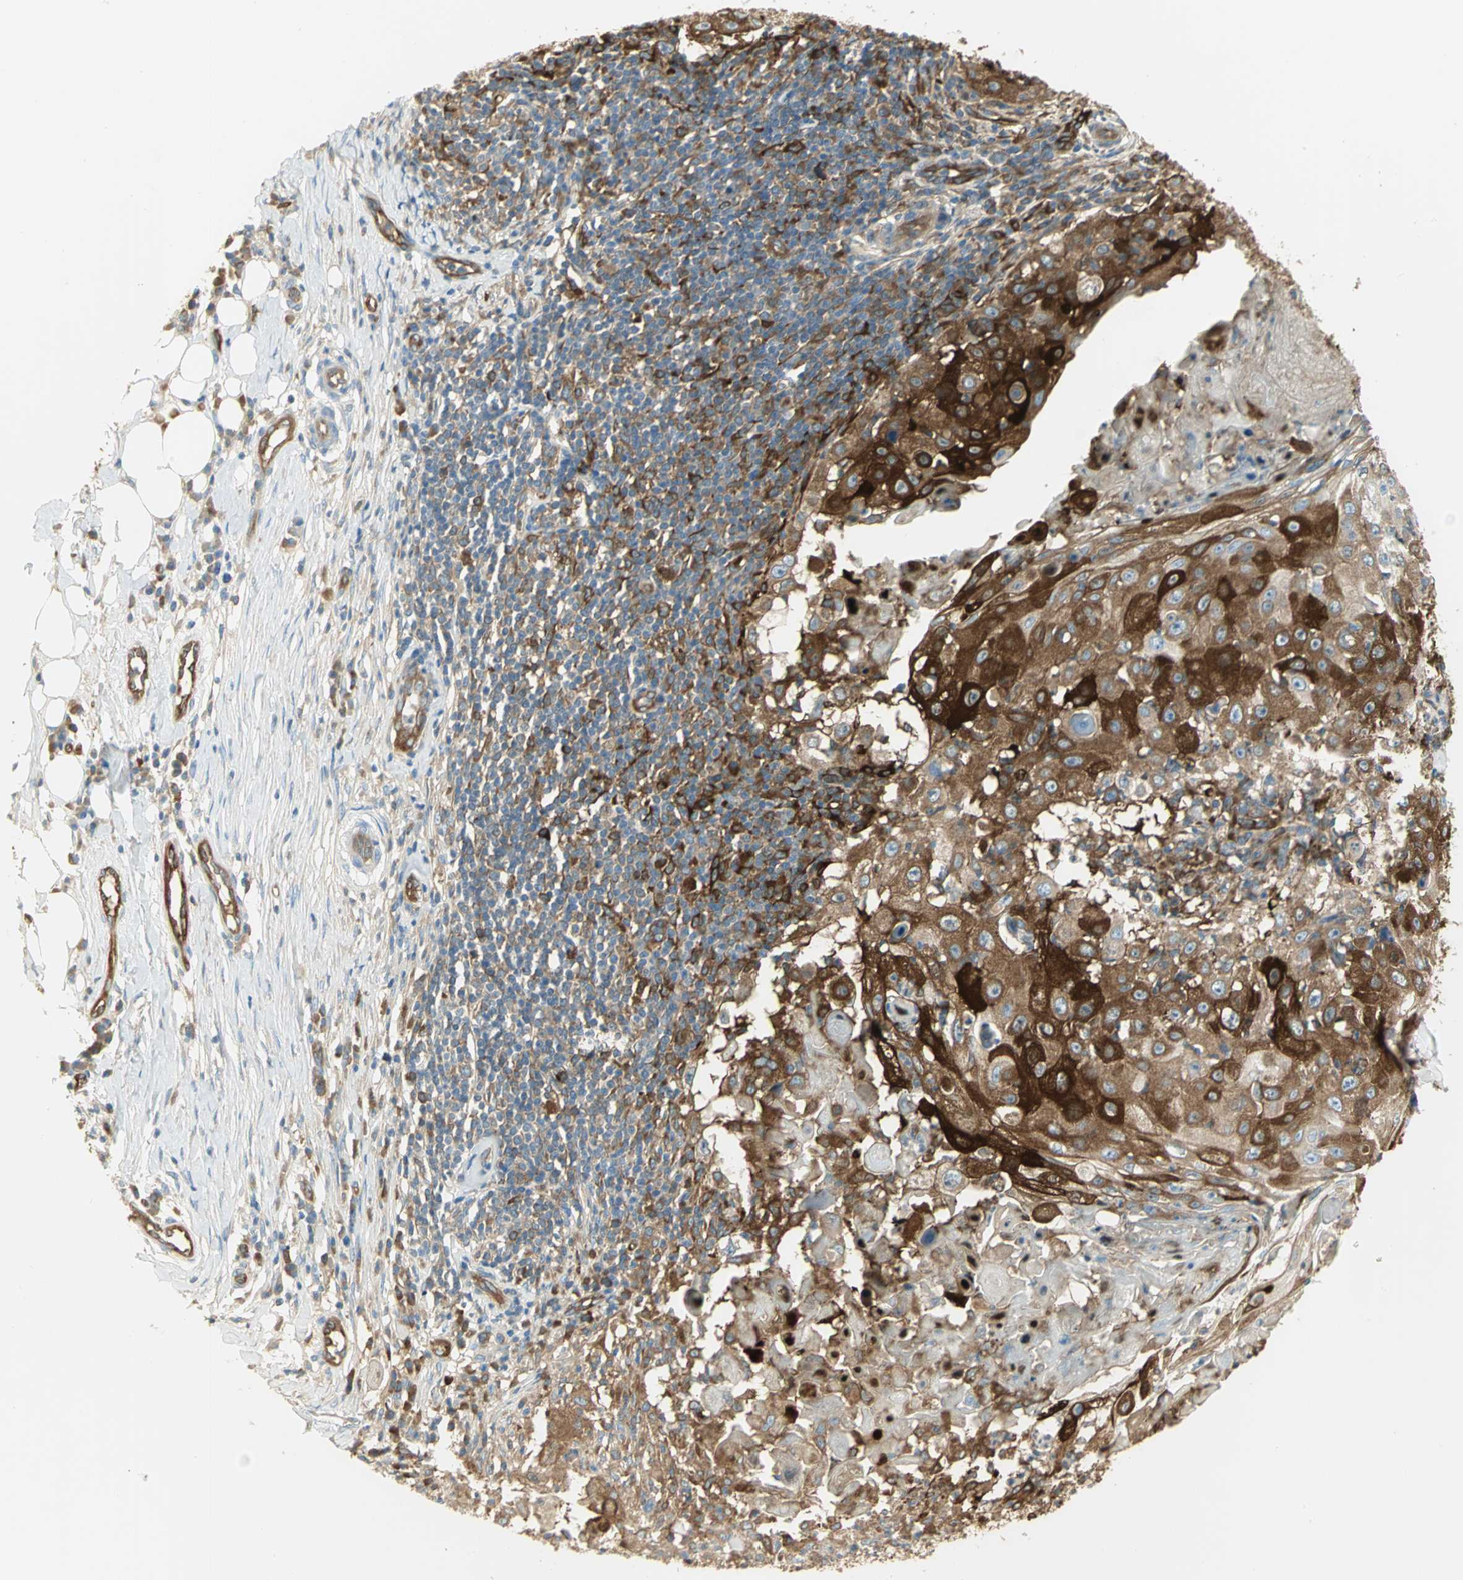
{"staining": {"intensity": "strong", "quantity": ">75%", "location": "cytoplasmic/membranous"}, "tissue": "skin cancer", "cell_type": "Tumor cells", "image_type": "cancer", "snomed": [{"axis": "morphology", "description": "Squamous cell carcinoma, NOS"}, {"axis": "topography", "description": "Skin"}], "caption": "IHC histopathology image of squamous cell carcinoma (skin) stained for a protein (brown), which demonstrates high levels of strong cytoplasmic/membranous positivity in approximately >75% of tumor cells.", "gene": "WARS1", "patient": {"sex": "male", "age": 86}}